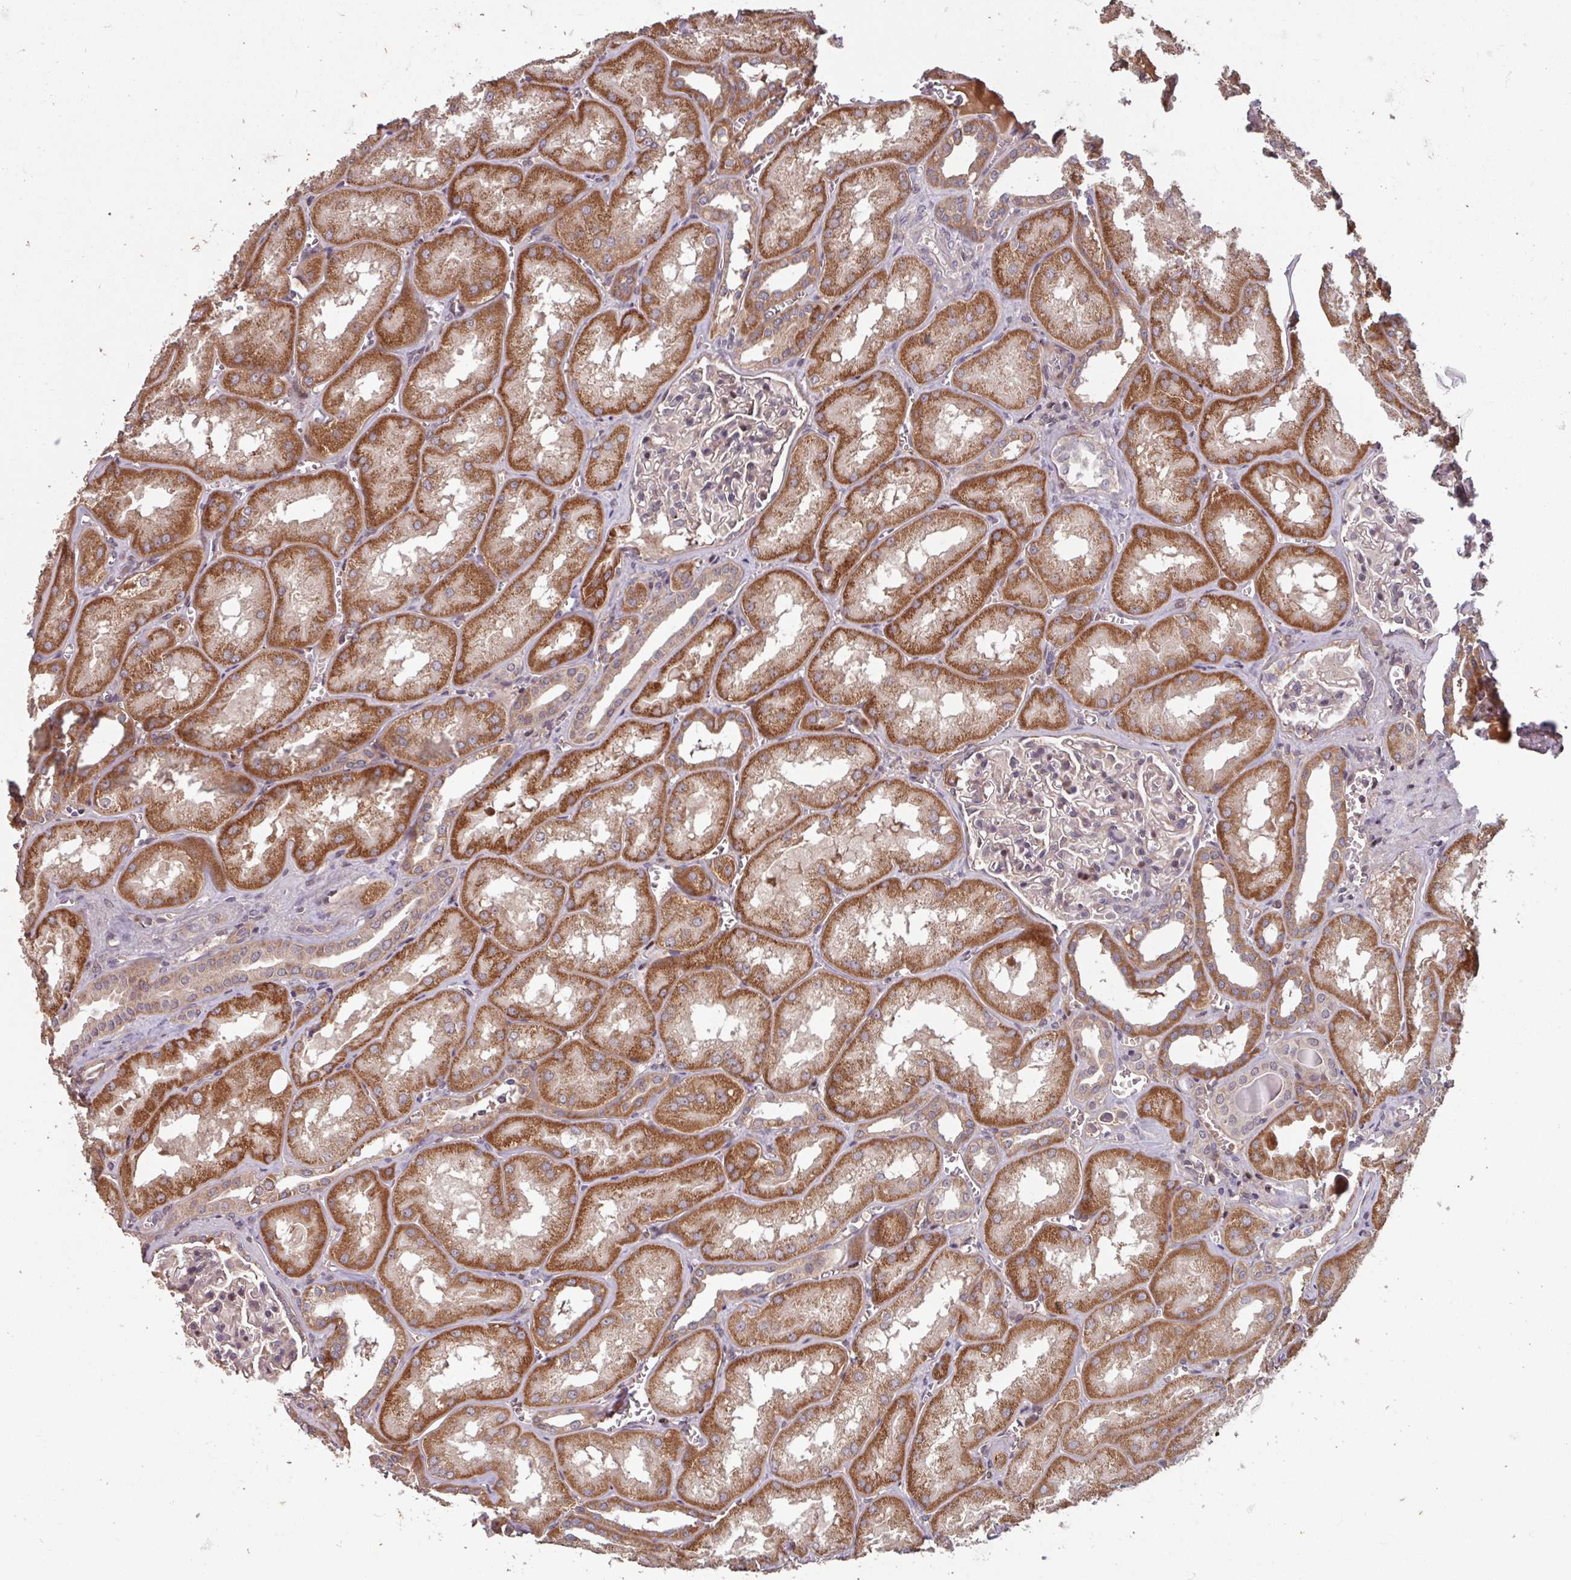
{"staining": {"intensity": "weak", "quantity": "<25%", "location": "cytoplasmic/membranous"}, "tissue": "kidney", "cell_type": "Cells in glomeruli", "image_type": "normal", "snomed": [{"axis": "morphology", "description": "Normal tissue, NOS"}, {"axis": "topography", "description": "Kidney"}], "caption": "Cells in glomeruli show no significant staining in benign kidney. Brightfield microscopy of immunohistochemistry stained with DAB (3,3'-diaminobenzidine) (brown) and hematoxylin (blue), captured at high magnification.", "gene": "TMEM88", "patient": {"sex": "male", "age": 61}}